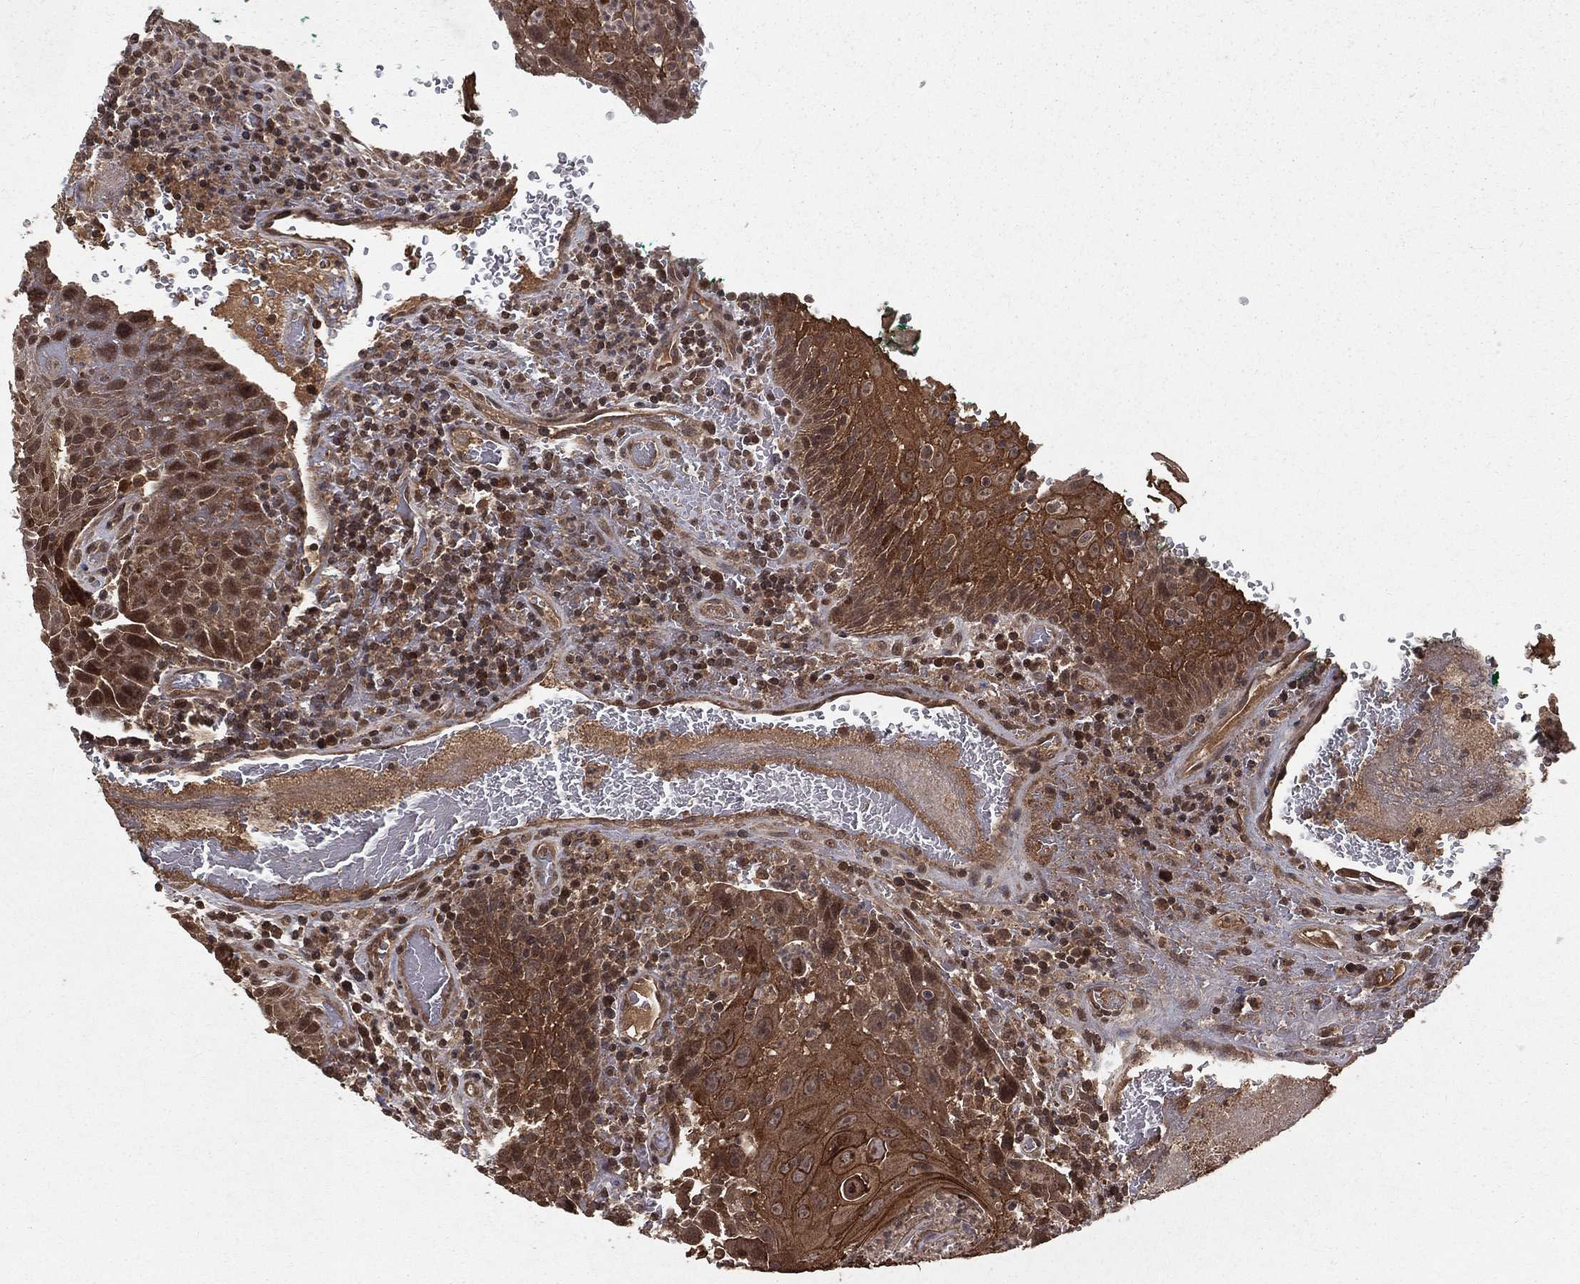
{"staining": {"intensity": "strong", "quantity": "25%-75%", "location": "cytoplasmic/membranous"}, "tissue": "head and neck cancer", "cell_type": "Tumor cells", "image_type": "cancer", "snomed": [{"axis": "morphology", "description": "Squamous cell carcinoma, NOS"}, {"axis": "topography", "description": "Head-Neck"}], "caption": "This is a histology image of immunohistochemistry staining of head and neck squamous cell carcinoma, which shows strong positivity in the cytoplasmic/membranous of tumor cells.", "gene": "ZDHHC15", "patient": {"sex": "male", "age": 69}}